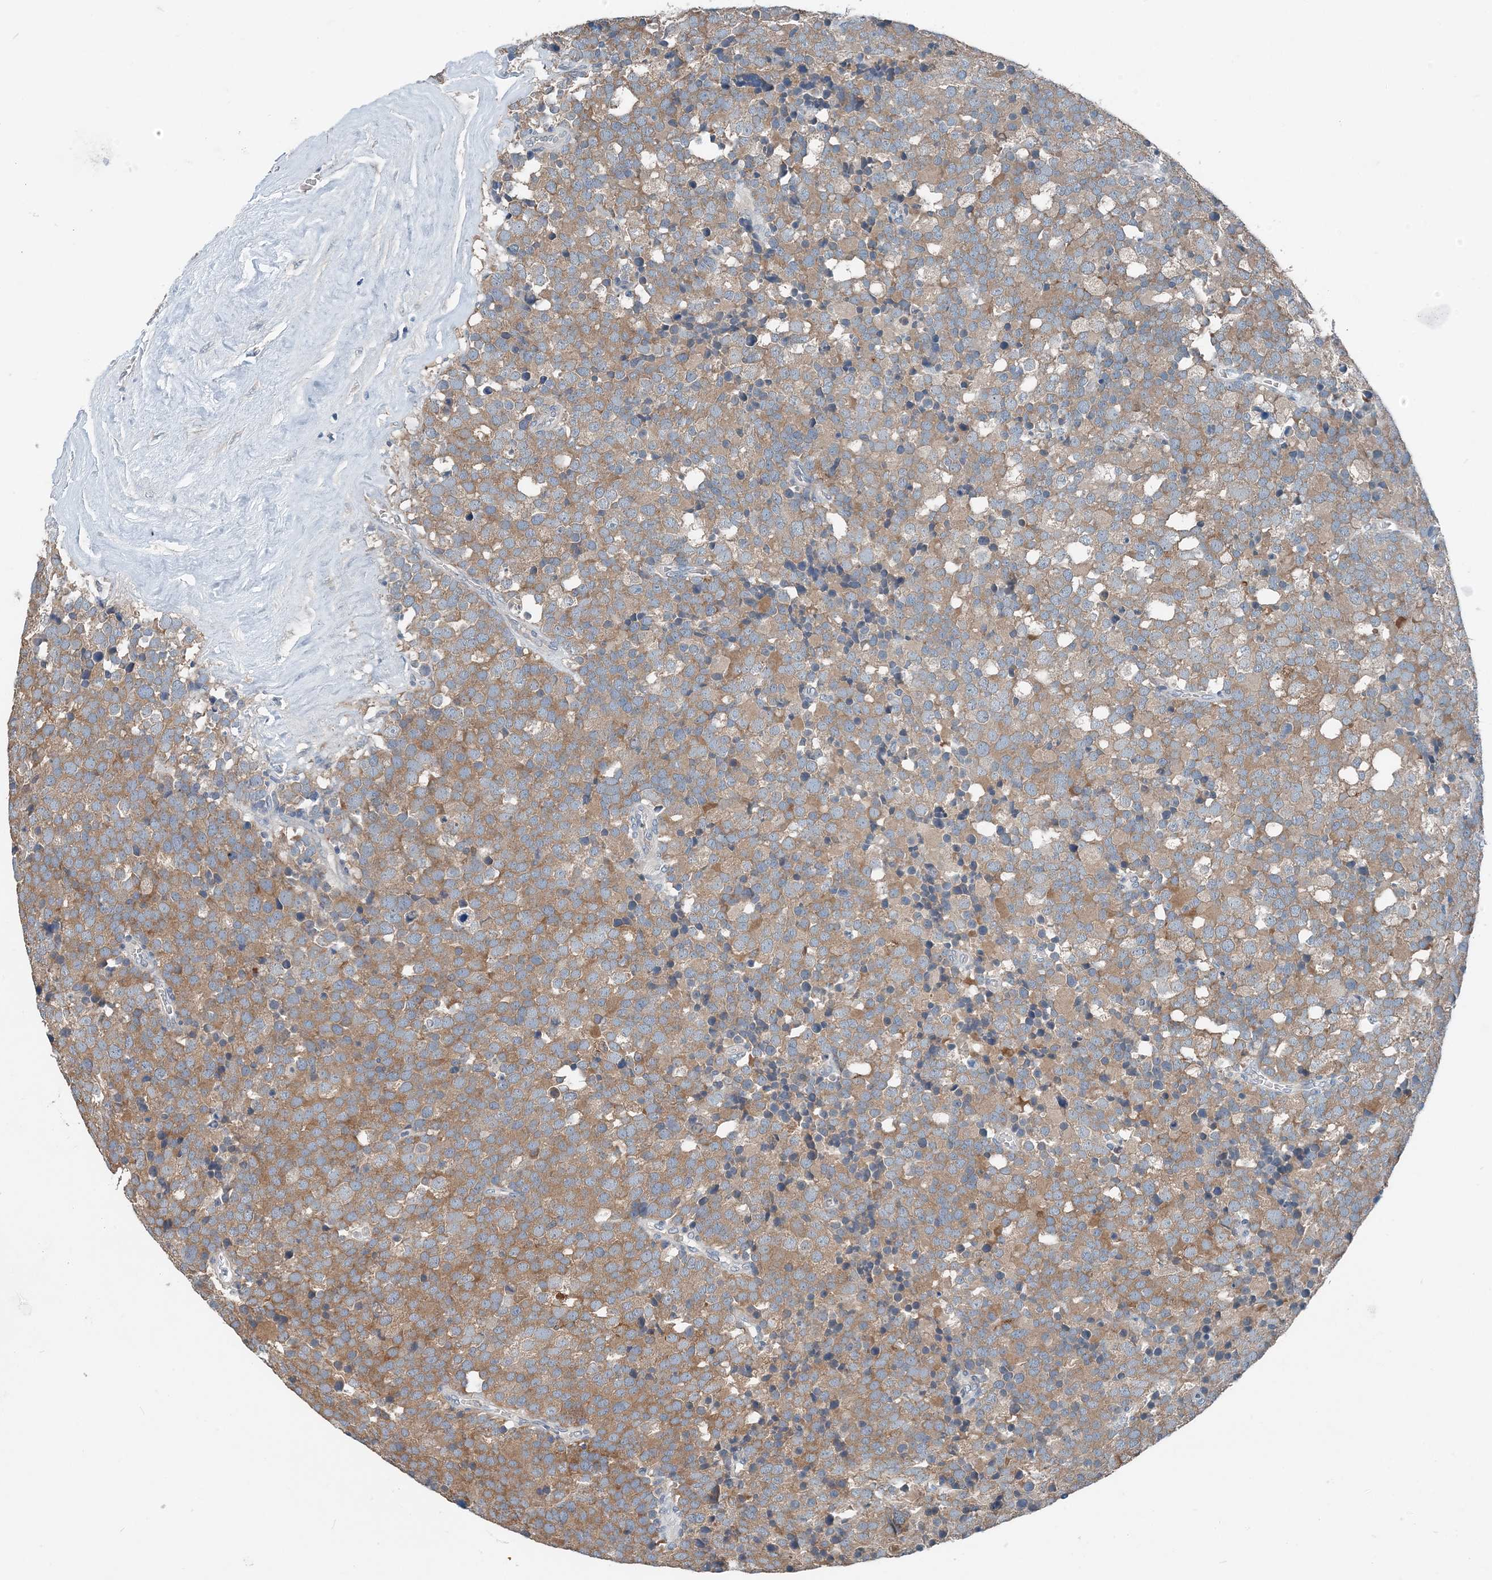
{"staining": {"intensity": "moderate", "quantity": ">75%", "location": "cytoplasmic/membranous"}, "tissue": "testis cancer", "cell_type": "Tumor cells", "image_type": "cancer", "snomed": [{"axis": "morphology", "description": "Seminoma, NOS"}, {"axis": "topography", "description": "Testis"}], "caption": "Moderate cytoplasmic/membranous staining for a protein is identified in about >75% of tumor cells of seminoma (testis) using IHC.", "gene": "EEF1A2", "patient": {"sex": "male", "age": 71}}